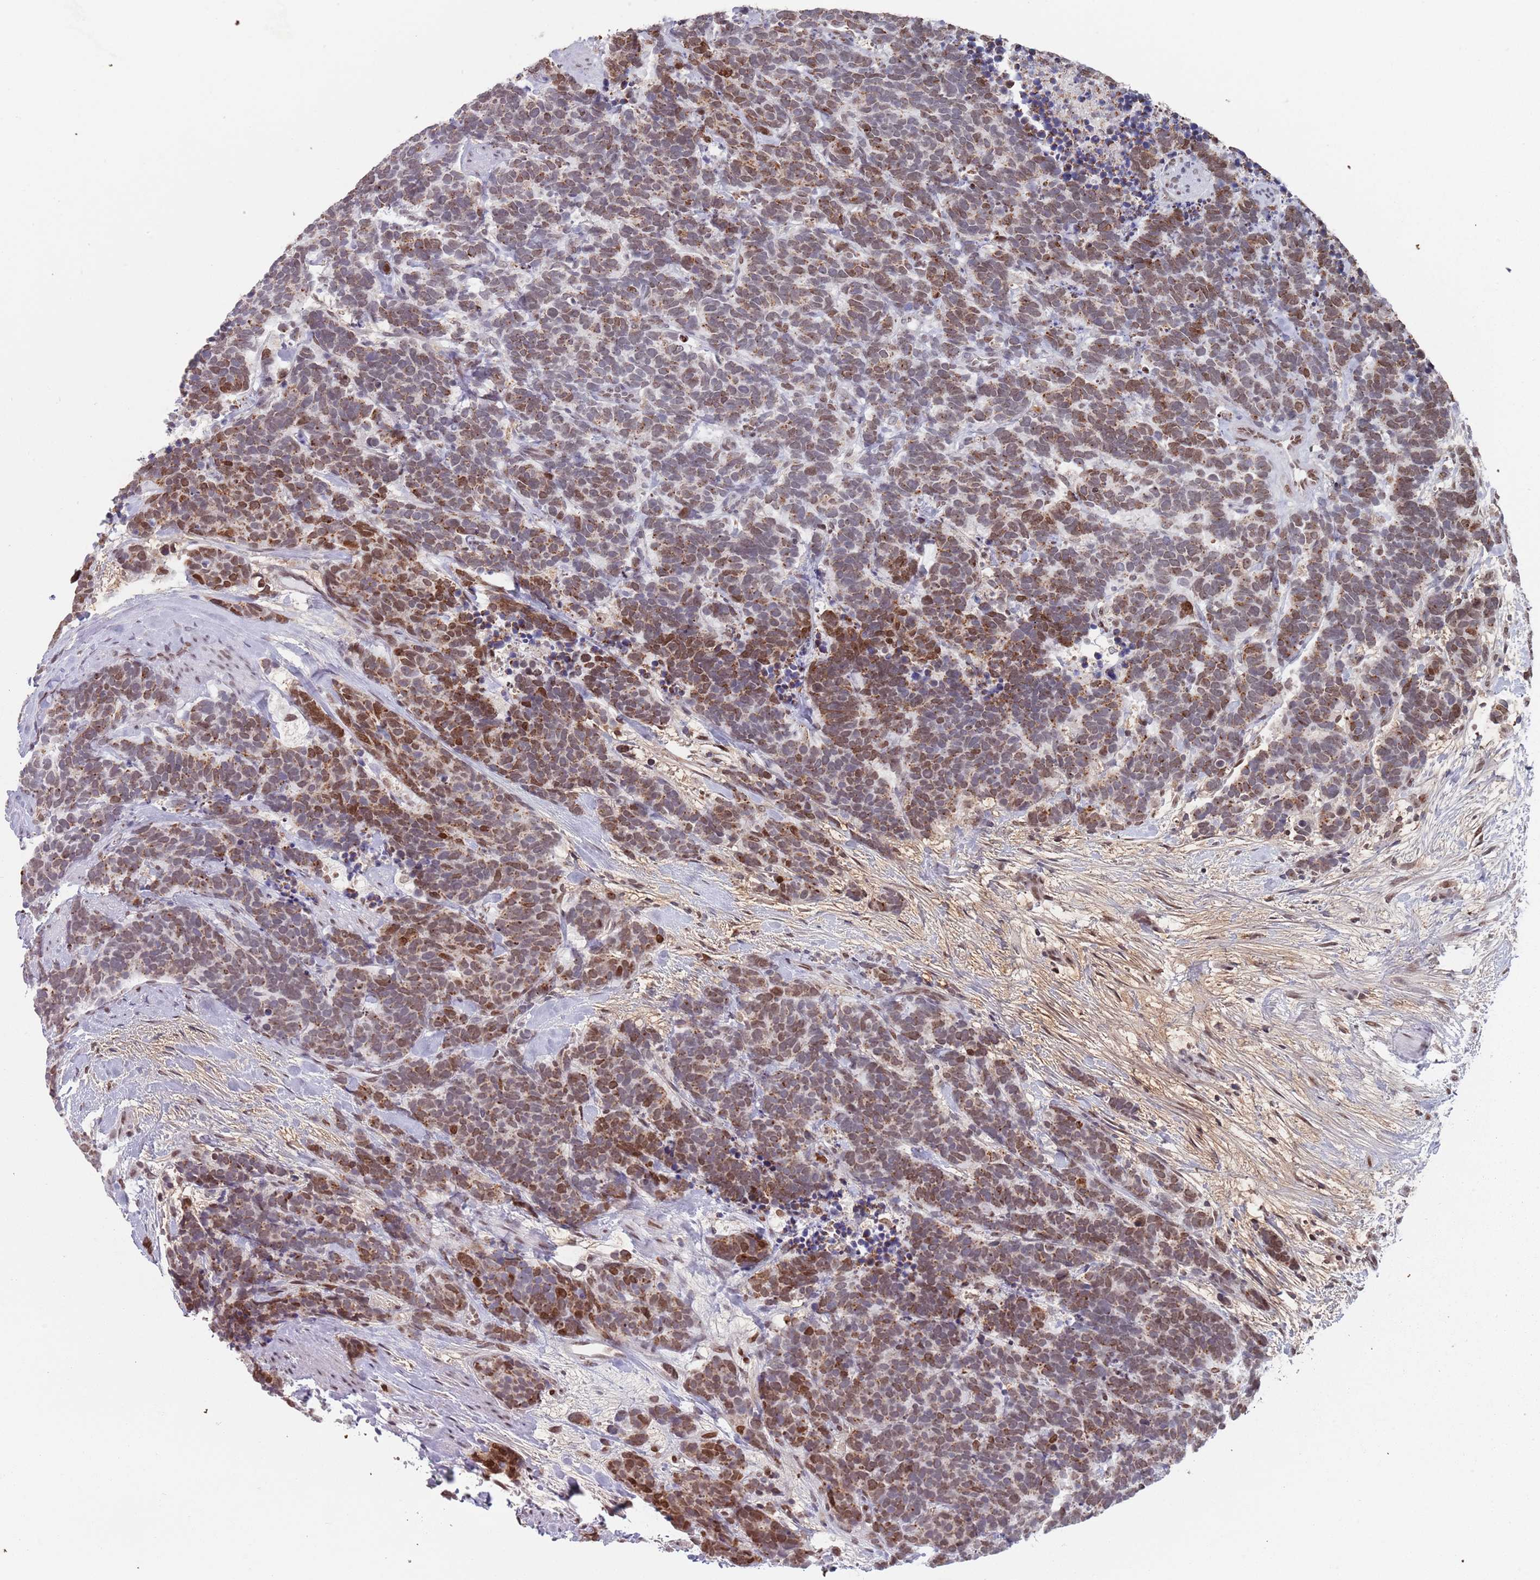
{"staining": {"intensity": "moderate", "quantity": ">75%", "location": "cytoplasmic/membranous,nuclear"}, "tissue": "carcinoid", "cell_type": "Tumor cells", "image_type": "cancer", "snomed": [{"axis": "morphology", "description": "Carcinoma, NOS"}, {"axis": "morphology", "description": "Carcinoid, malignant, NOS"}, {"axis": "topography", "description": "Prostate"}], "caption": "This is a photomicrograph of IHC staining of carcinoma, which shows moderate expression in the cytoplasmic/membranous and nuclear of tumor cells.", "gene": "MFSD12", "patient": {"sex": "male", "age": 57}}